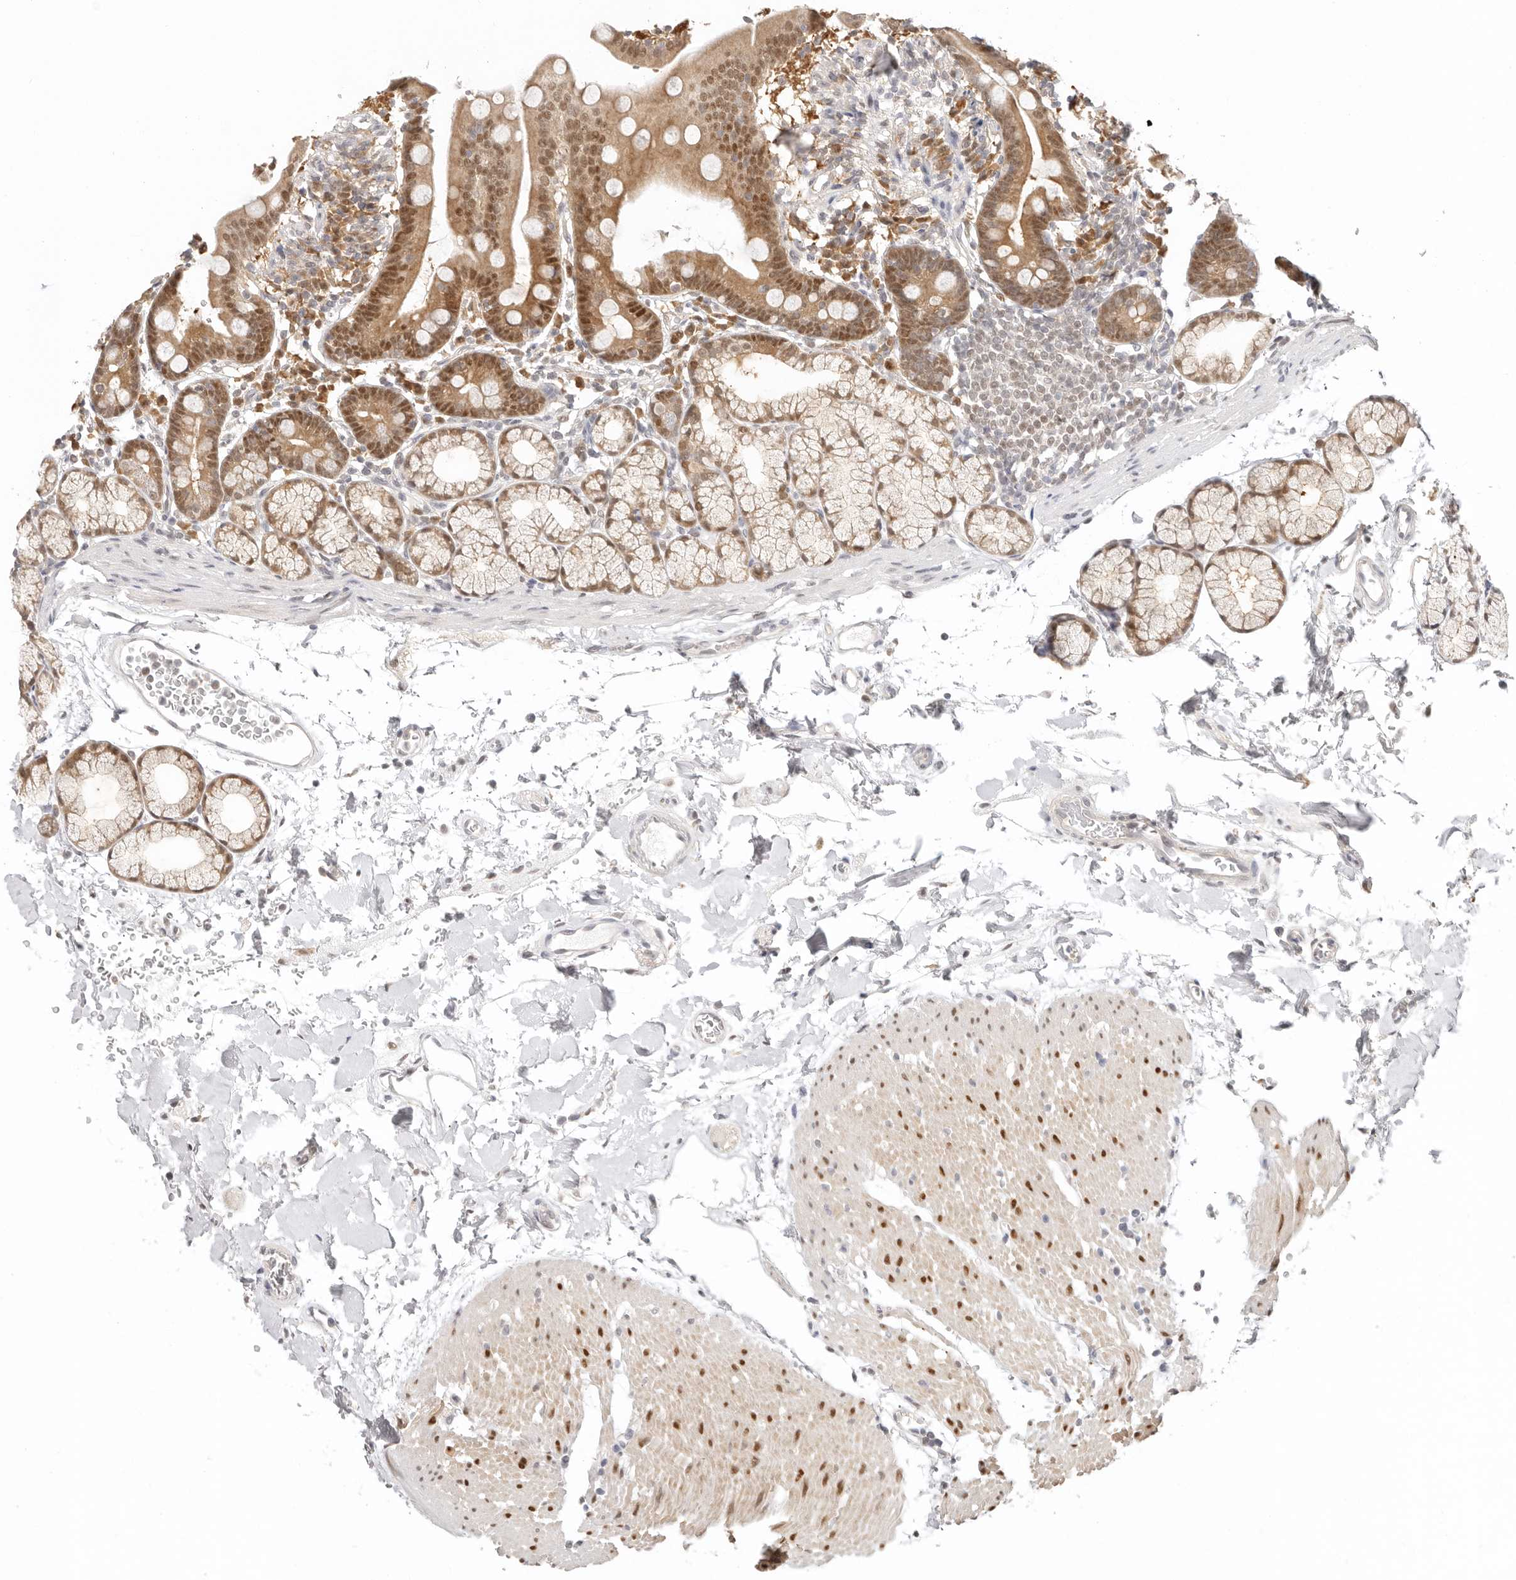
{"staining": {"intensity": "moderate", "quantity": ">75%", "location": "cytoplasmic/membranous,nuclear"}, "tissue": "duodenum", "cell_type": "Glandular cells", "image_type": "normal", "snomed": [{"axis": "morphology", "description": "Normal tissue, NOS"}, {"axis": "topography", "description": "Duodenum"}], "caption": "Immunohistochemistry (IHC) of normal duodenum demonstrates medium levels of moderate cytoplasmic/membranous,nuclear expression in approximately >75% of glandular cells.", "gene": "LARP7", "patient": {"sex": "male", "age": 54}}